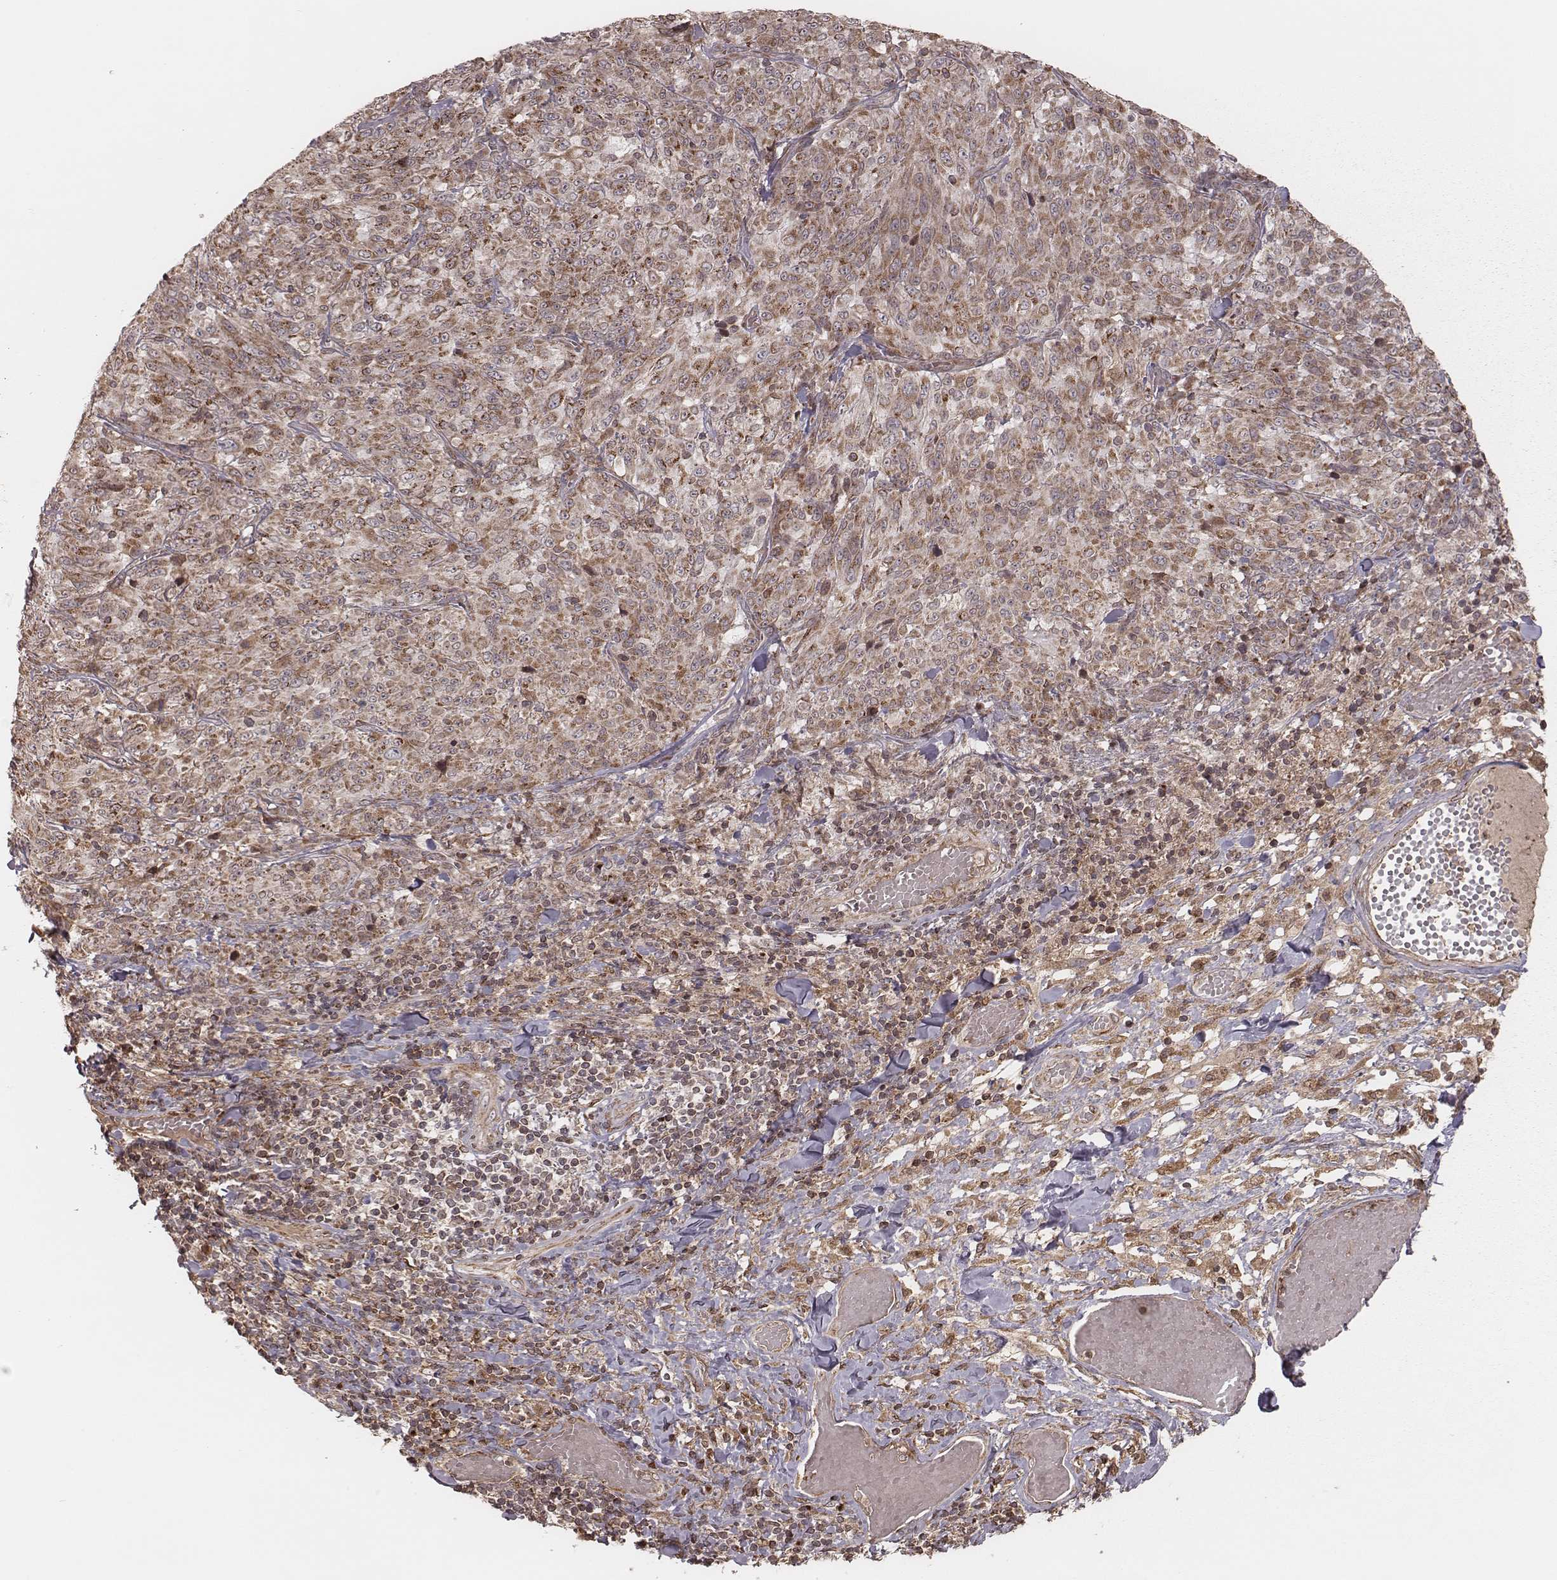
{"staining": {"intensity": "moderate", "quantity": ">75%", "location": "cytoplasmic/membranous"}, "tissue": "melanoma", "cell_type": "Tumor cells", "image_type": "cancer", "snomed": [{"axis": "morphology", "description": "Malignant melanoma, NOS"}, {"axis": "topography", "description": "Skin"}], "caption": "IHC (DAB) staining of malignant melanoma displays moderate cytoplasmic/membranous protein staining in about >75% of tumor cells.", "gene": "MYO19", "patient": {"sex": "female", "age": 91}}